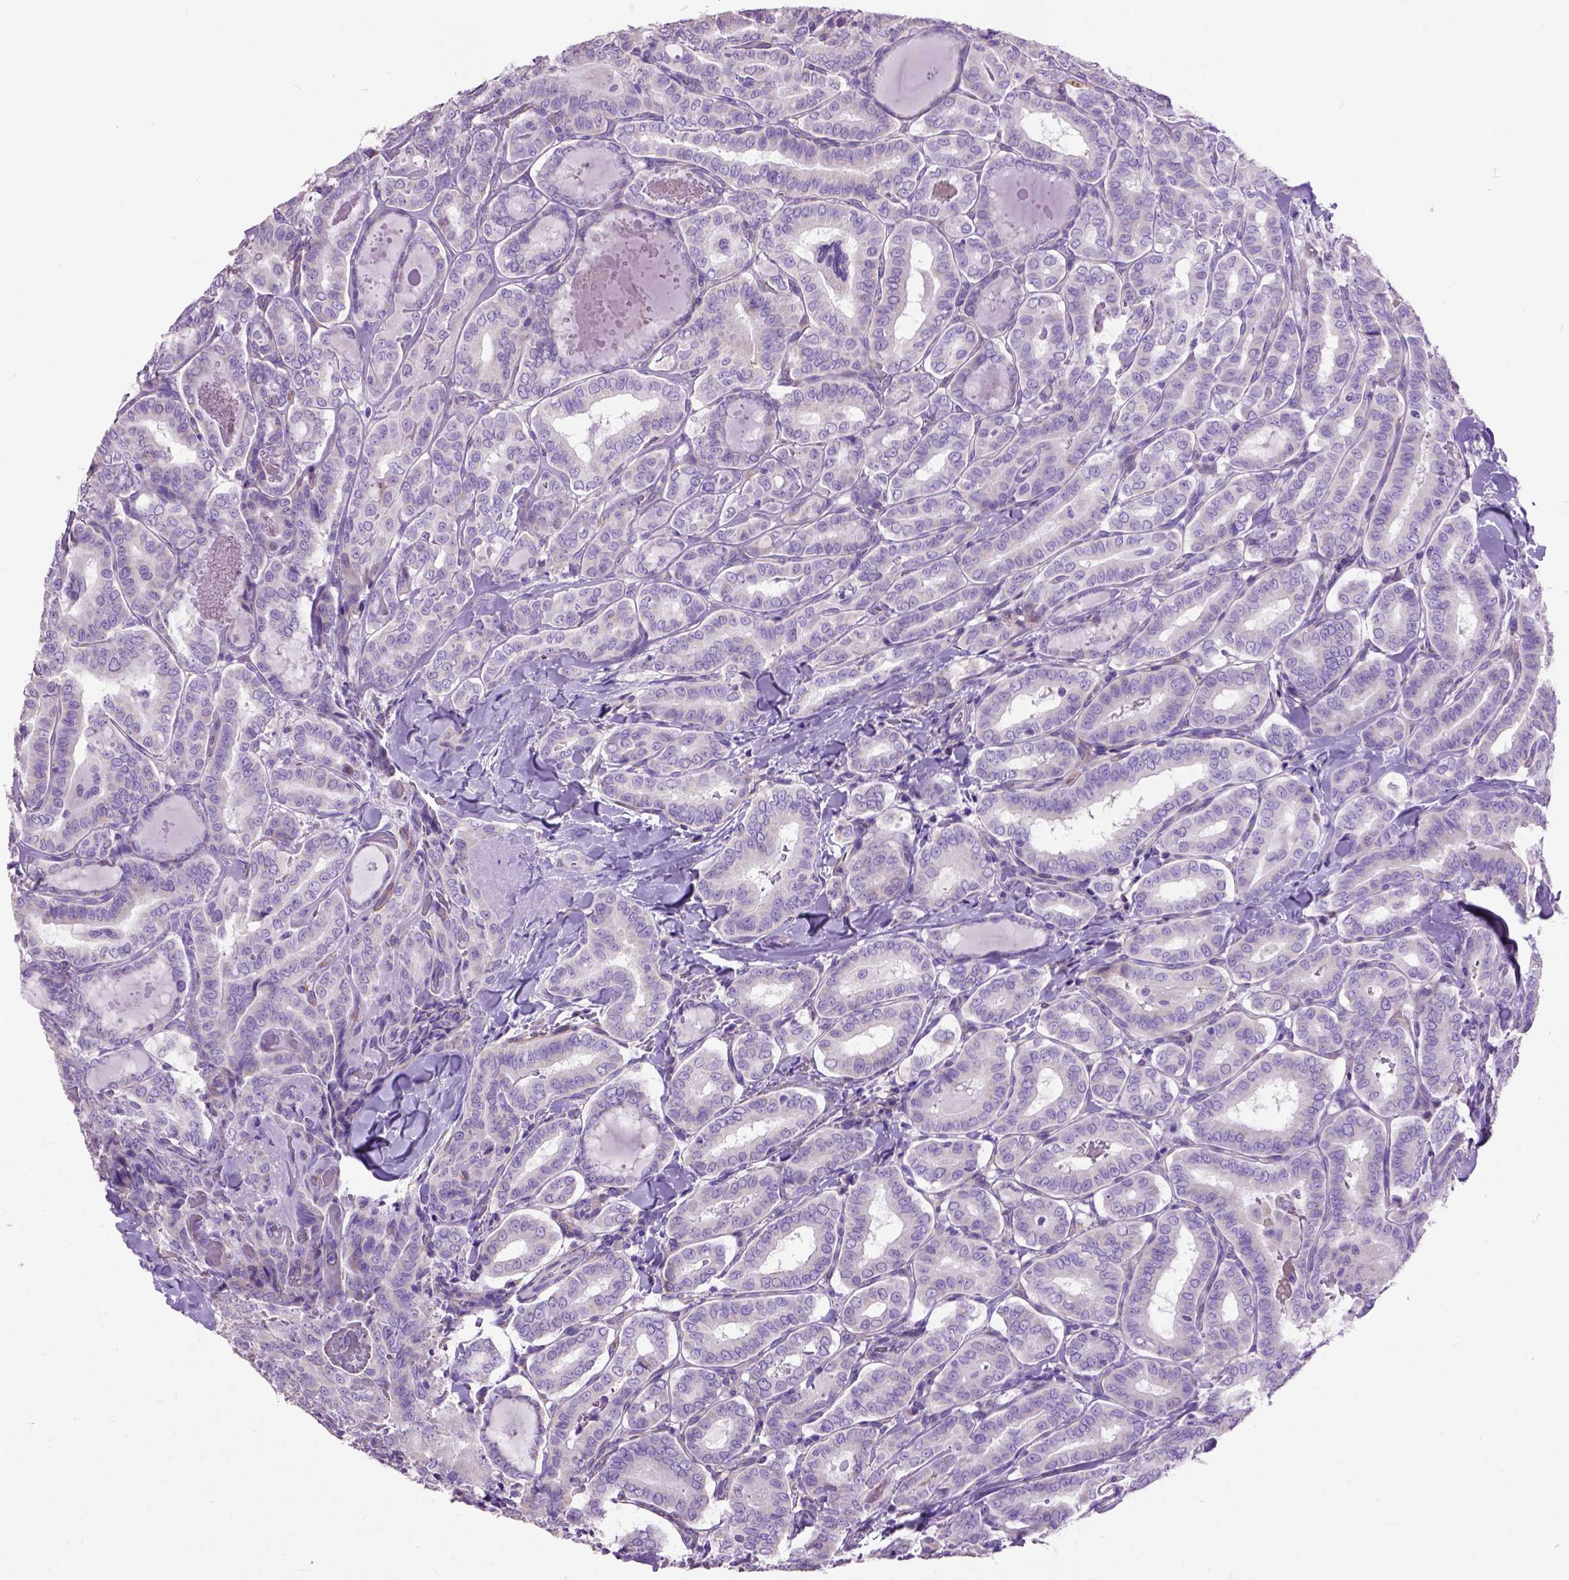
{"staining": {"intensity": "negative", "quantity": "none", "location": "none"}, "tissue": "thyroid cancer", "cell_type": "Tumor cells", "image_type": "cancer", "snomed": [{"axis": "morphology", "description": "Papillary adenocarcinoma, NOS"}, {"axis": "morphology", "description": "Papillary adenoma metastatic"}, {"axis": "topography", "description": "Thyroid gland"}], "caption": "Papillary adenocarcinoma (thyroid) was stained to show a protein in brown. There is no significant staining in tumor cells. Brightfield microscopy of immunohistochemistry (IHC) stained with DAB (3,3'-diaminobenzidine) (brown) and hematoxylin (blue), captured at high magnification.", "gene": "MAPT", "patient": {"sex": "female", "age": 50}}